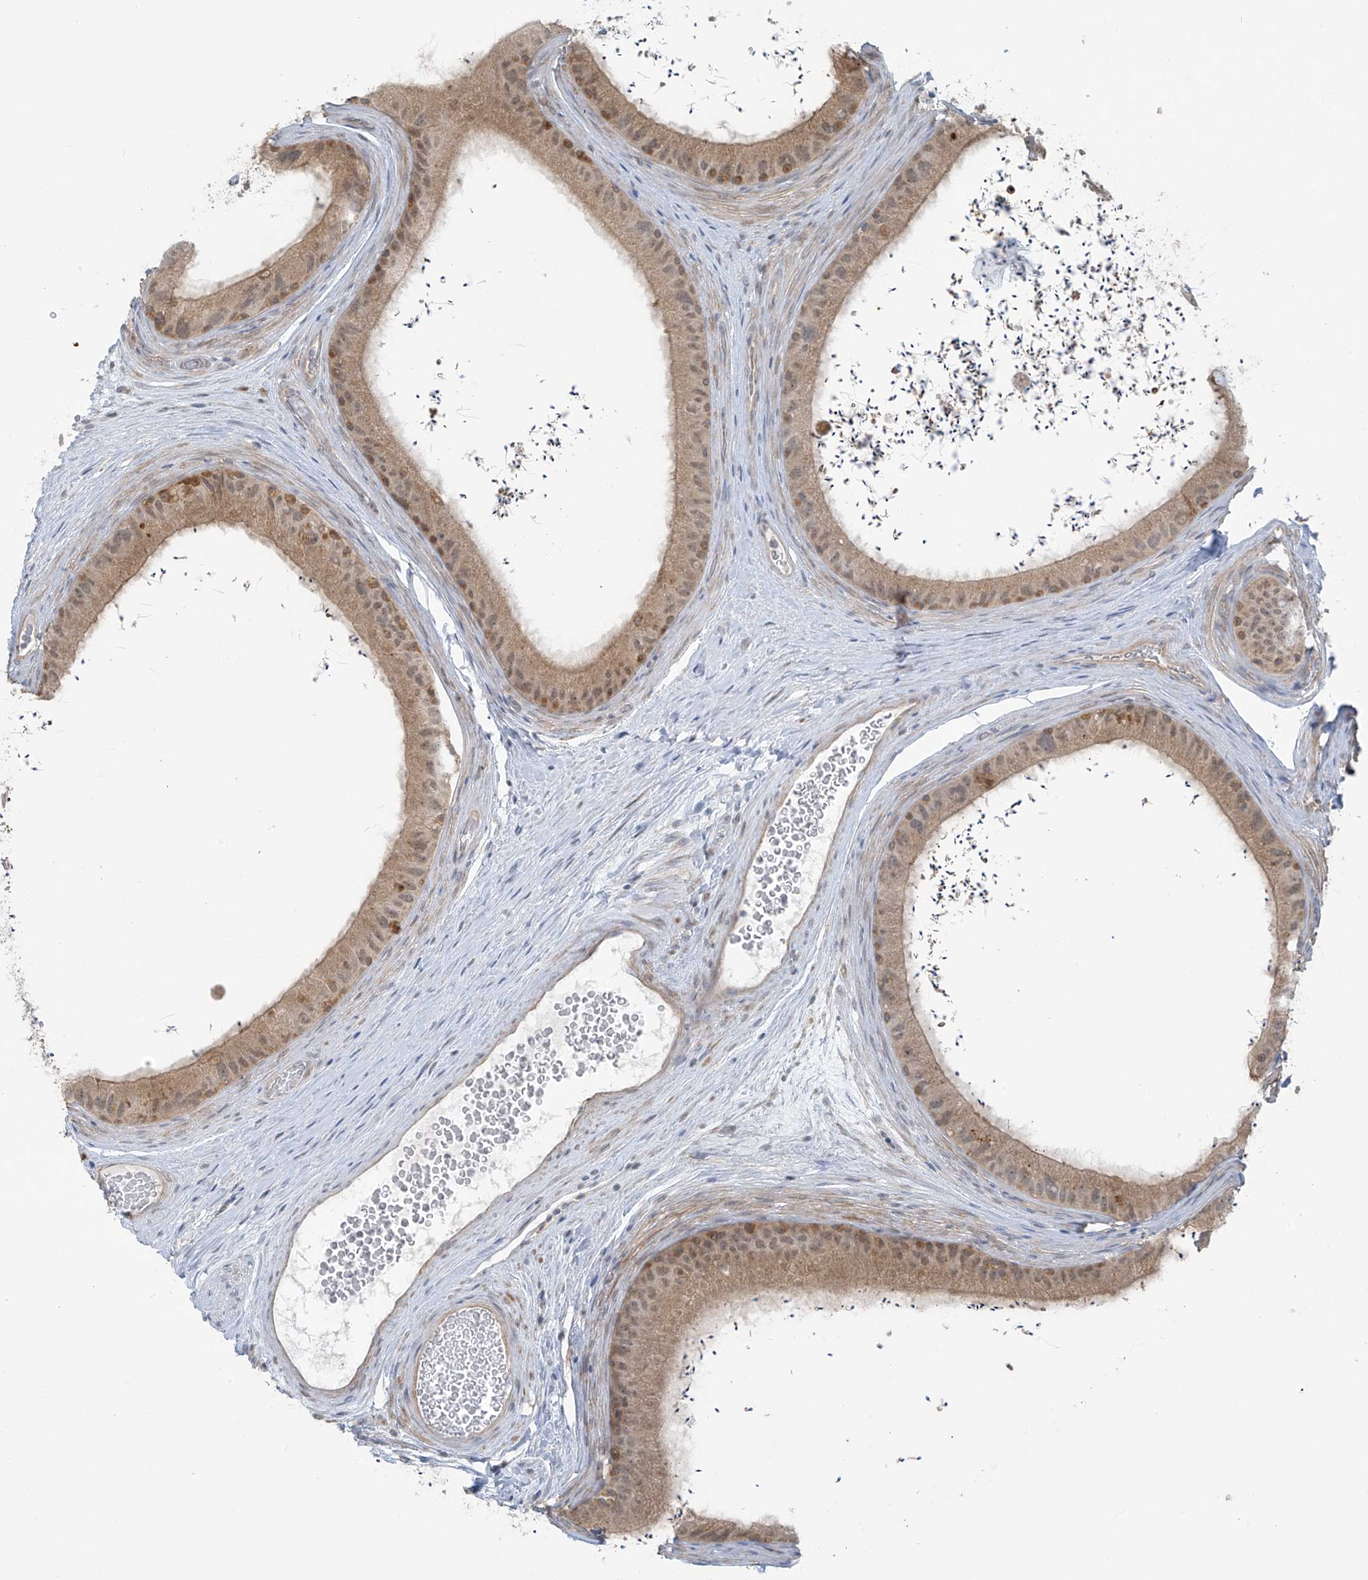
{"staining": {"intensity": "weak", "quantity": "25%-75%", "location": "cytoplasmic/membranous"}, "tissue": "epididymis", "cell_type": "Glandular cells", "image_type": "normal", "snomed": [{"axis": "morphology", "description": "Normal tissue, NOS"}, {"axis": "topography", "description": "Epididymis, spermatic cord, NOS"}], "caption": "The image displays immunohistochemical staining of normal epididymis. There is weak cytoplasmic/membranous expression is identified in about 25%-75% of glandular cells.", "gene": "HDDC2", "patient": {"sex": "male", "age": 50}}